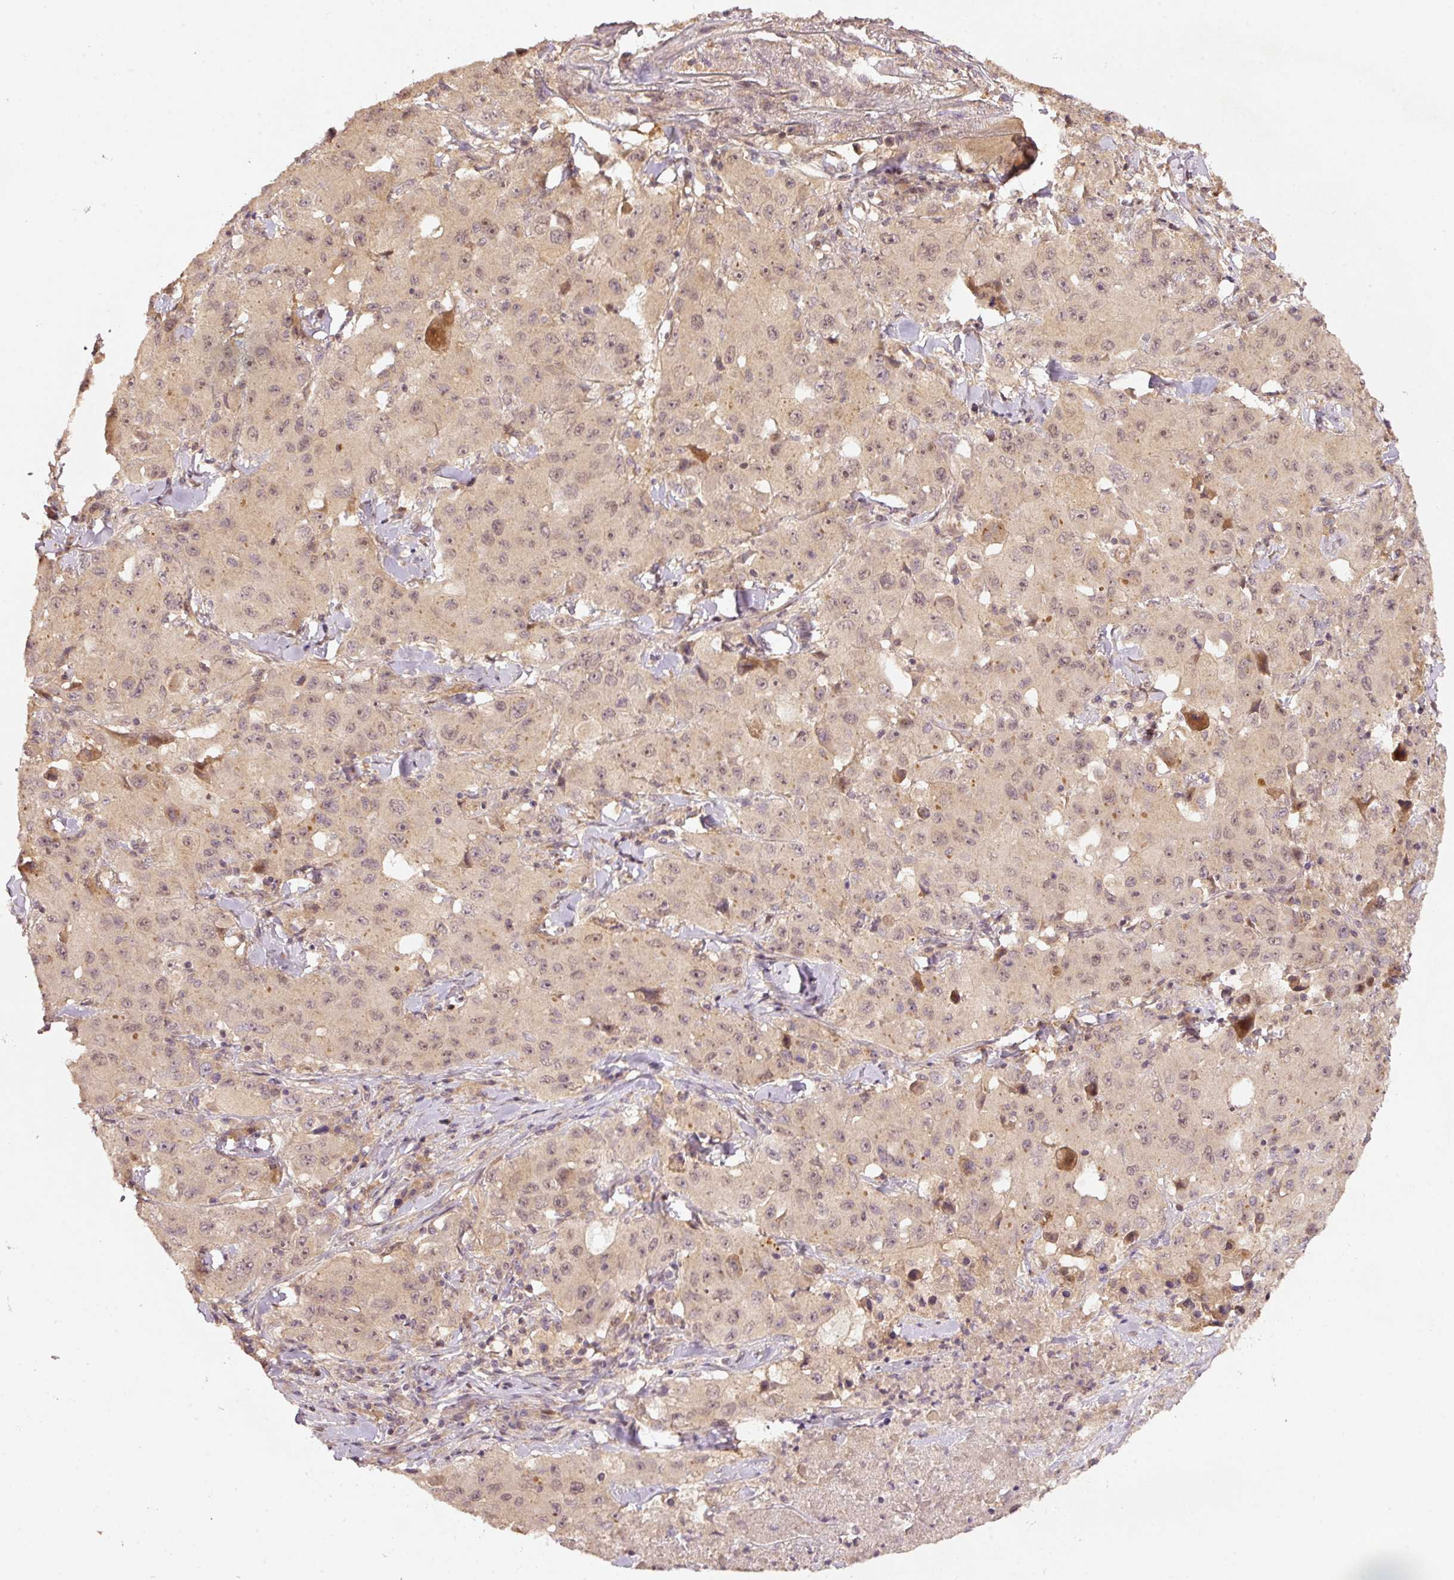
{"staining": {"intensity": "weak", "quantity": "<25%", "location": "nuclear"}, "tissue": "lung cancer", "cell_type": "Tumor cells", "image_type": "cancer", "snomed": [{"axis": "morphology", "description": "Squamous cell carcinoma, NOS"}, {"axis": "topography", "description": "Lung"}], "caption": "A photomicrograph of human squamous cell carcinoma (lung) is negative for staining in tumor cells. (Brightfield microscopy of DAB (3,3'-diaminobenzidine) immunohistochemistry (IHC) at high magnification).", "gene": "PCDHB1", "patient": {"sex": "male", "age": 63}}